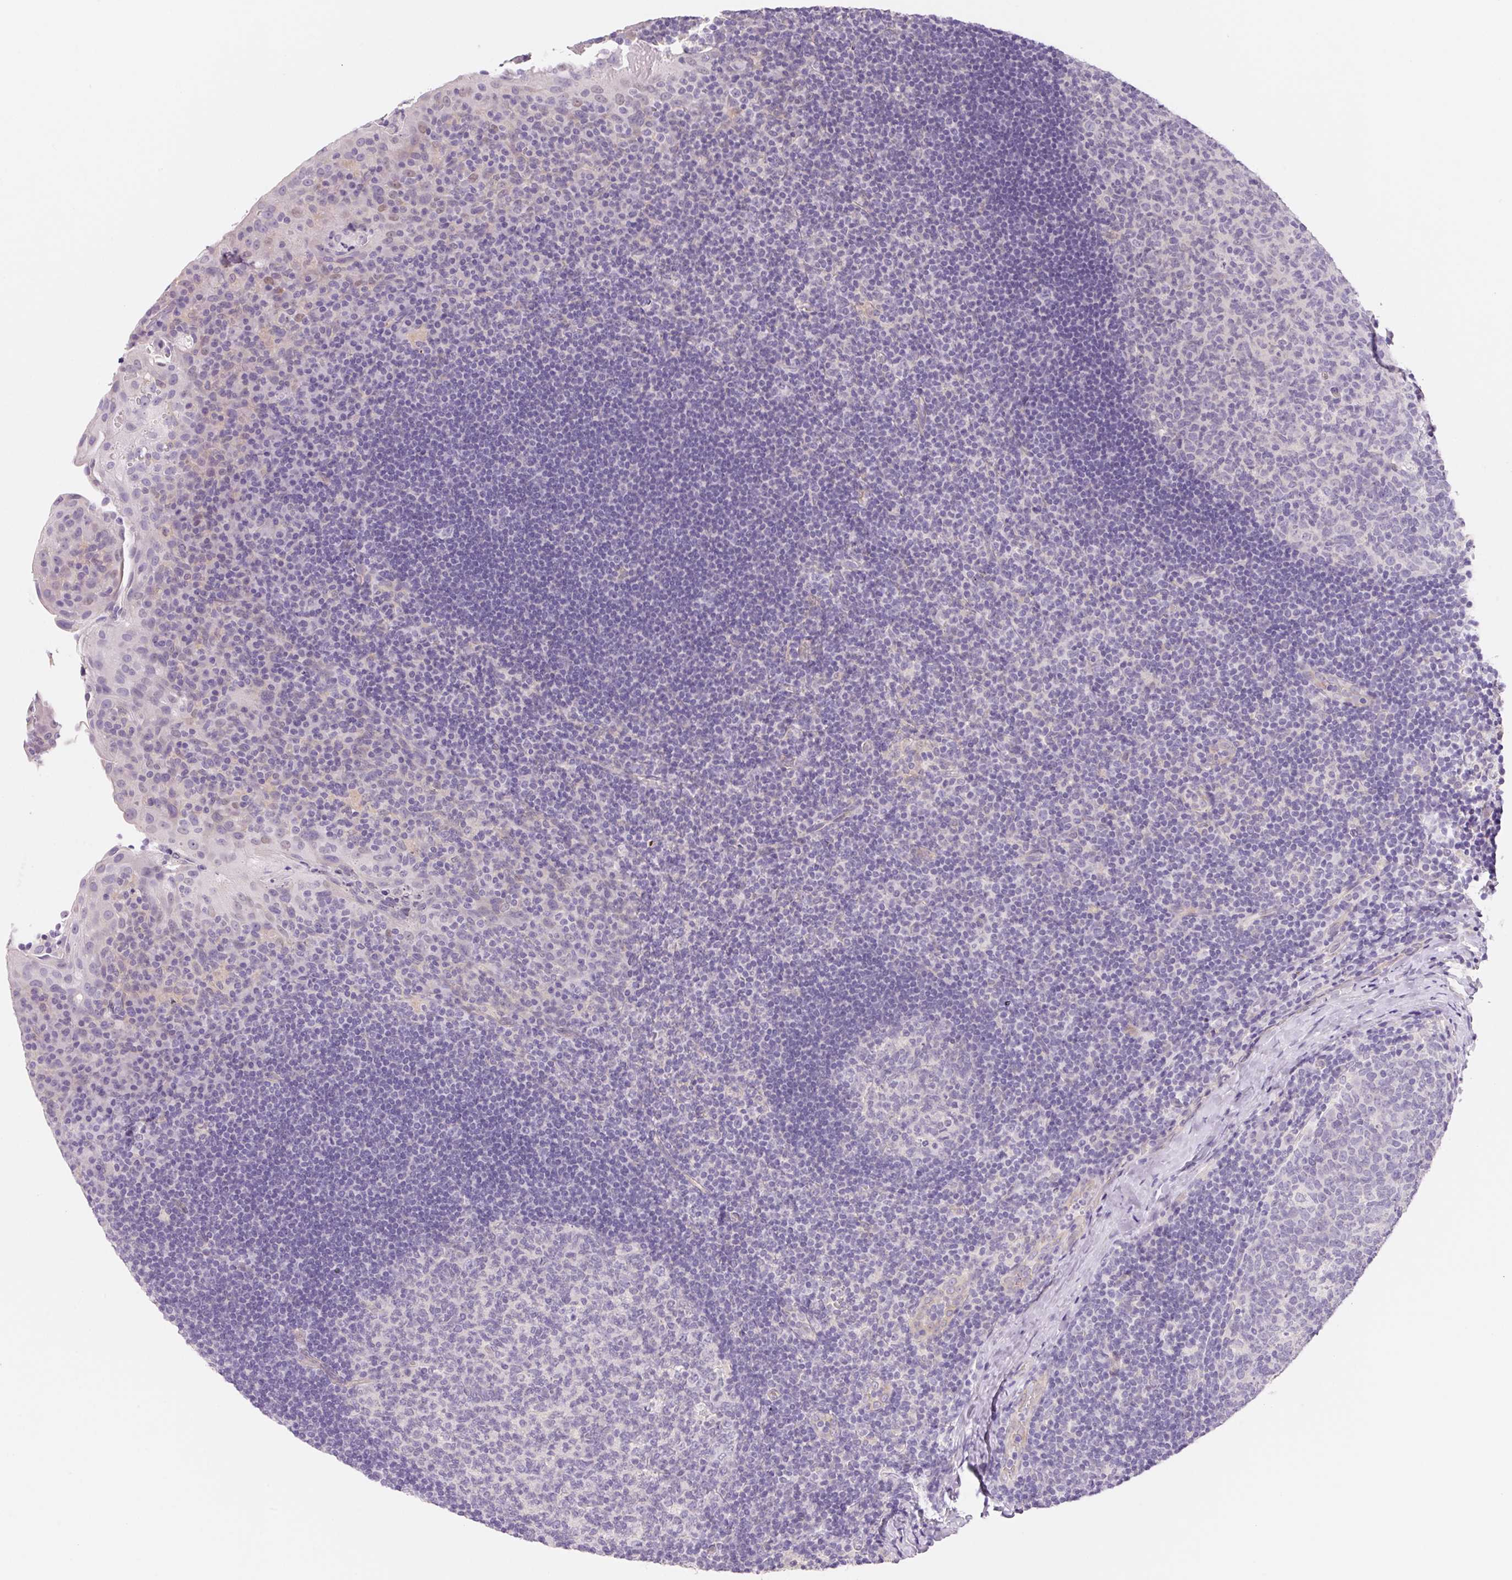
{"staining": {"intensity": "negative", "quantity": "none", "location": "none"}, "tissue": "tonsil", "cell_type": "Germinal center cells", "image_type": "normal", "snomed": [{"axis": "morphology", "description": "Normal tissue, NOS"}, {"axis": "topography", "description": "Tonsil"}], "caption": "A micrograph of tonsil stained for a protein shows no brown staining in germinal center cells.", "gene": "CTNND2", "patient": {"sex": "male", "age": 17}}